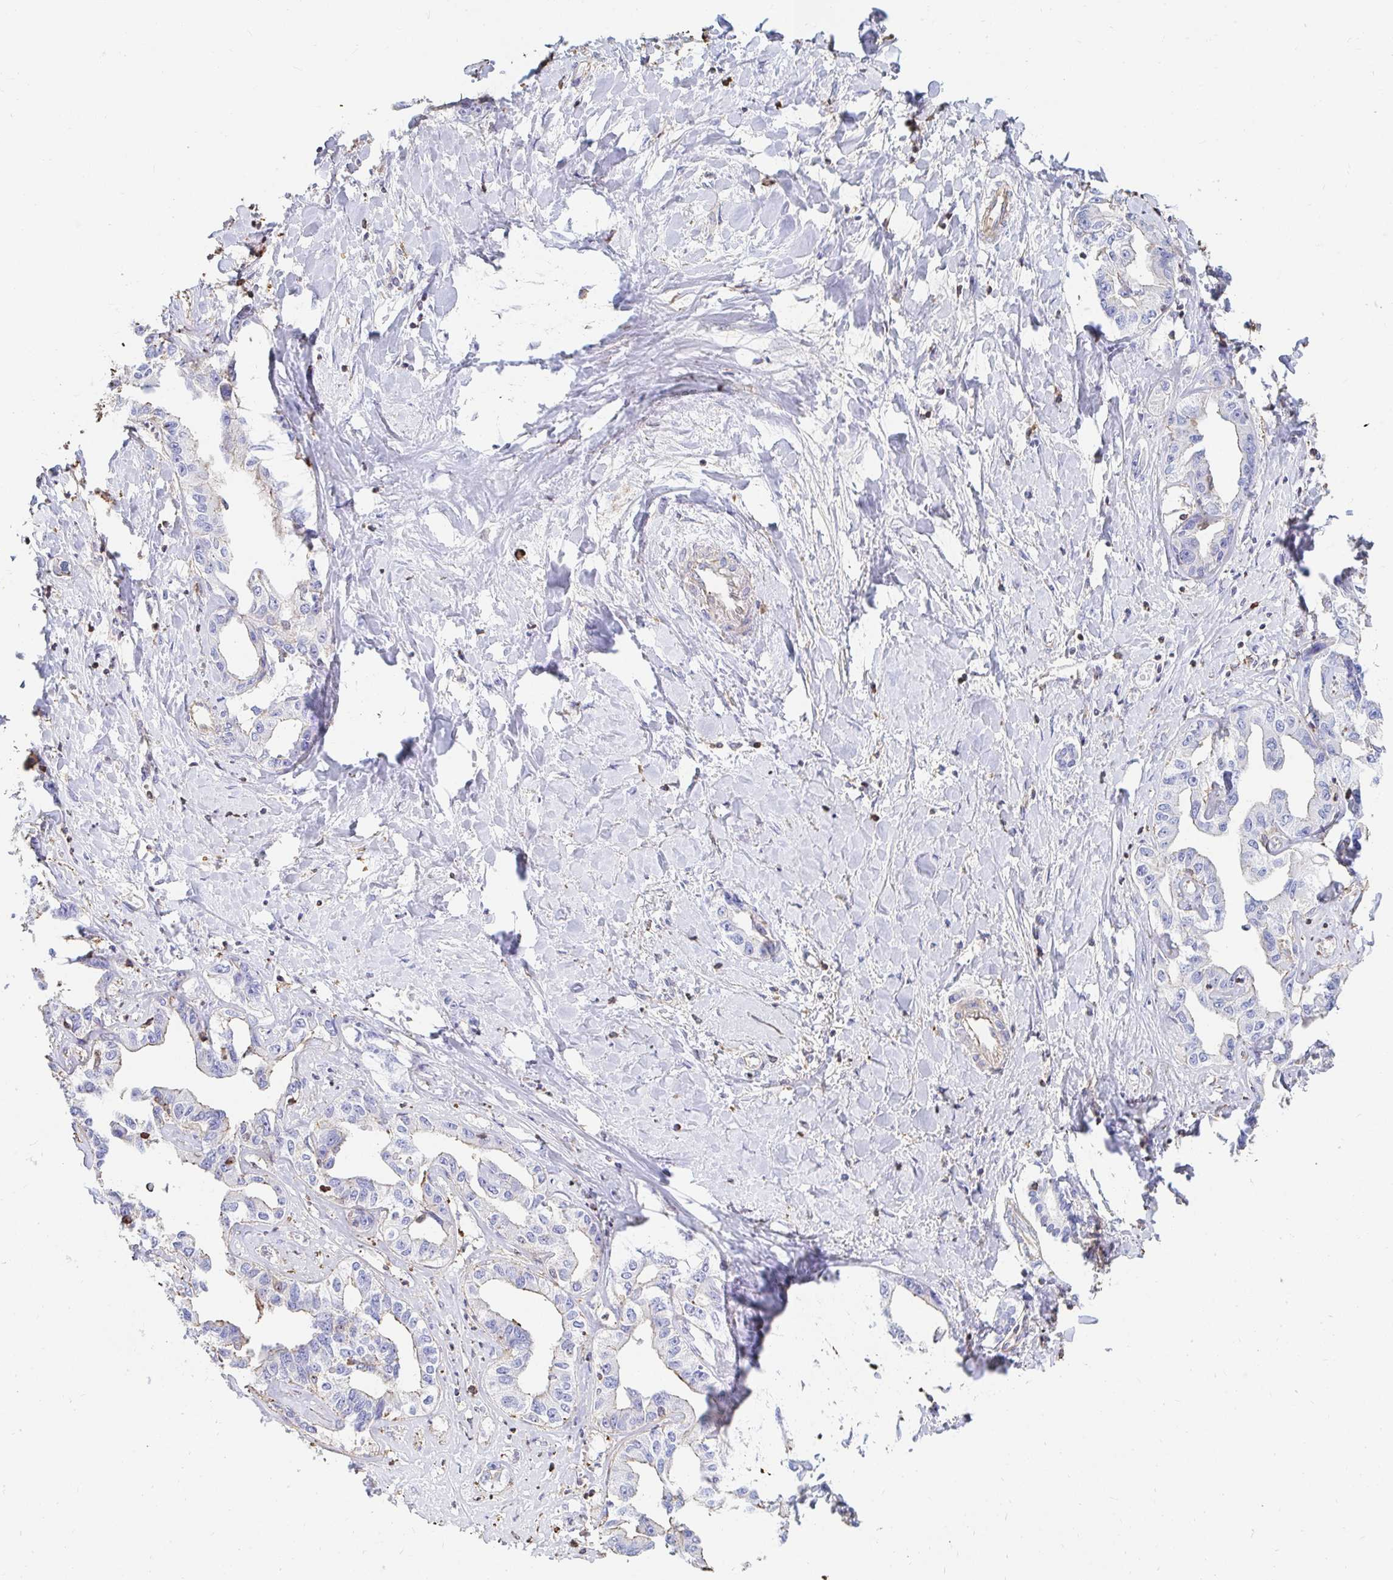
{"staining": {"intensity": "negative", "quantity": "none", "location": "none"}, "tissue": "liver cancer", "cell_type": "Tumor cells", "image_type": "cancer", "snomed": [{"axis": "morphology", "description": "Cholangiocarcinoma"}, {"axis": "topography", "description": "Liver"}], "caption": "Immunohistochemical staining of human liver cancer reveals no significant positivity in tumor cells. Brightfield microscopy of IHC stained with DAB (brown) and hematoxylin (blue), captured at high magnification.", "gene": "PTPN14", "patient": {"sex": "male", "age": 59}}